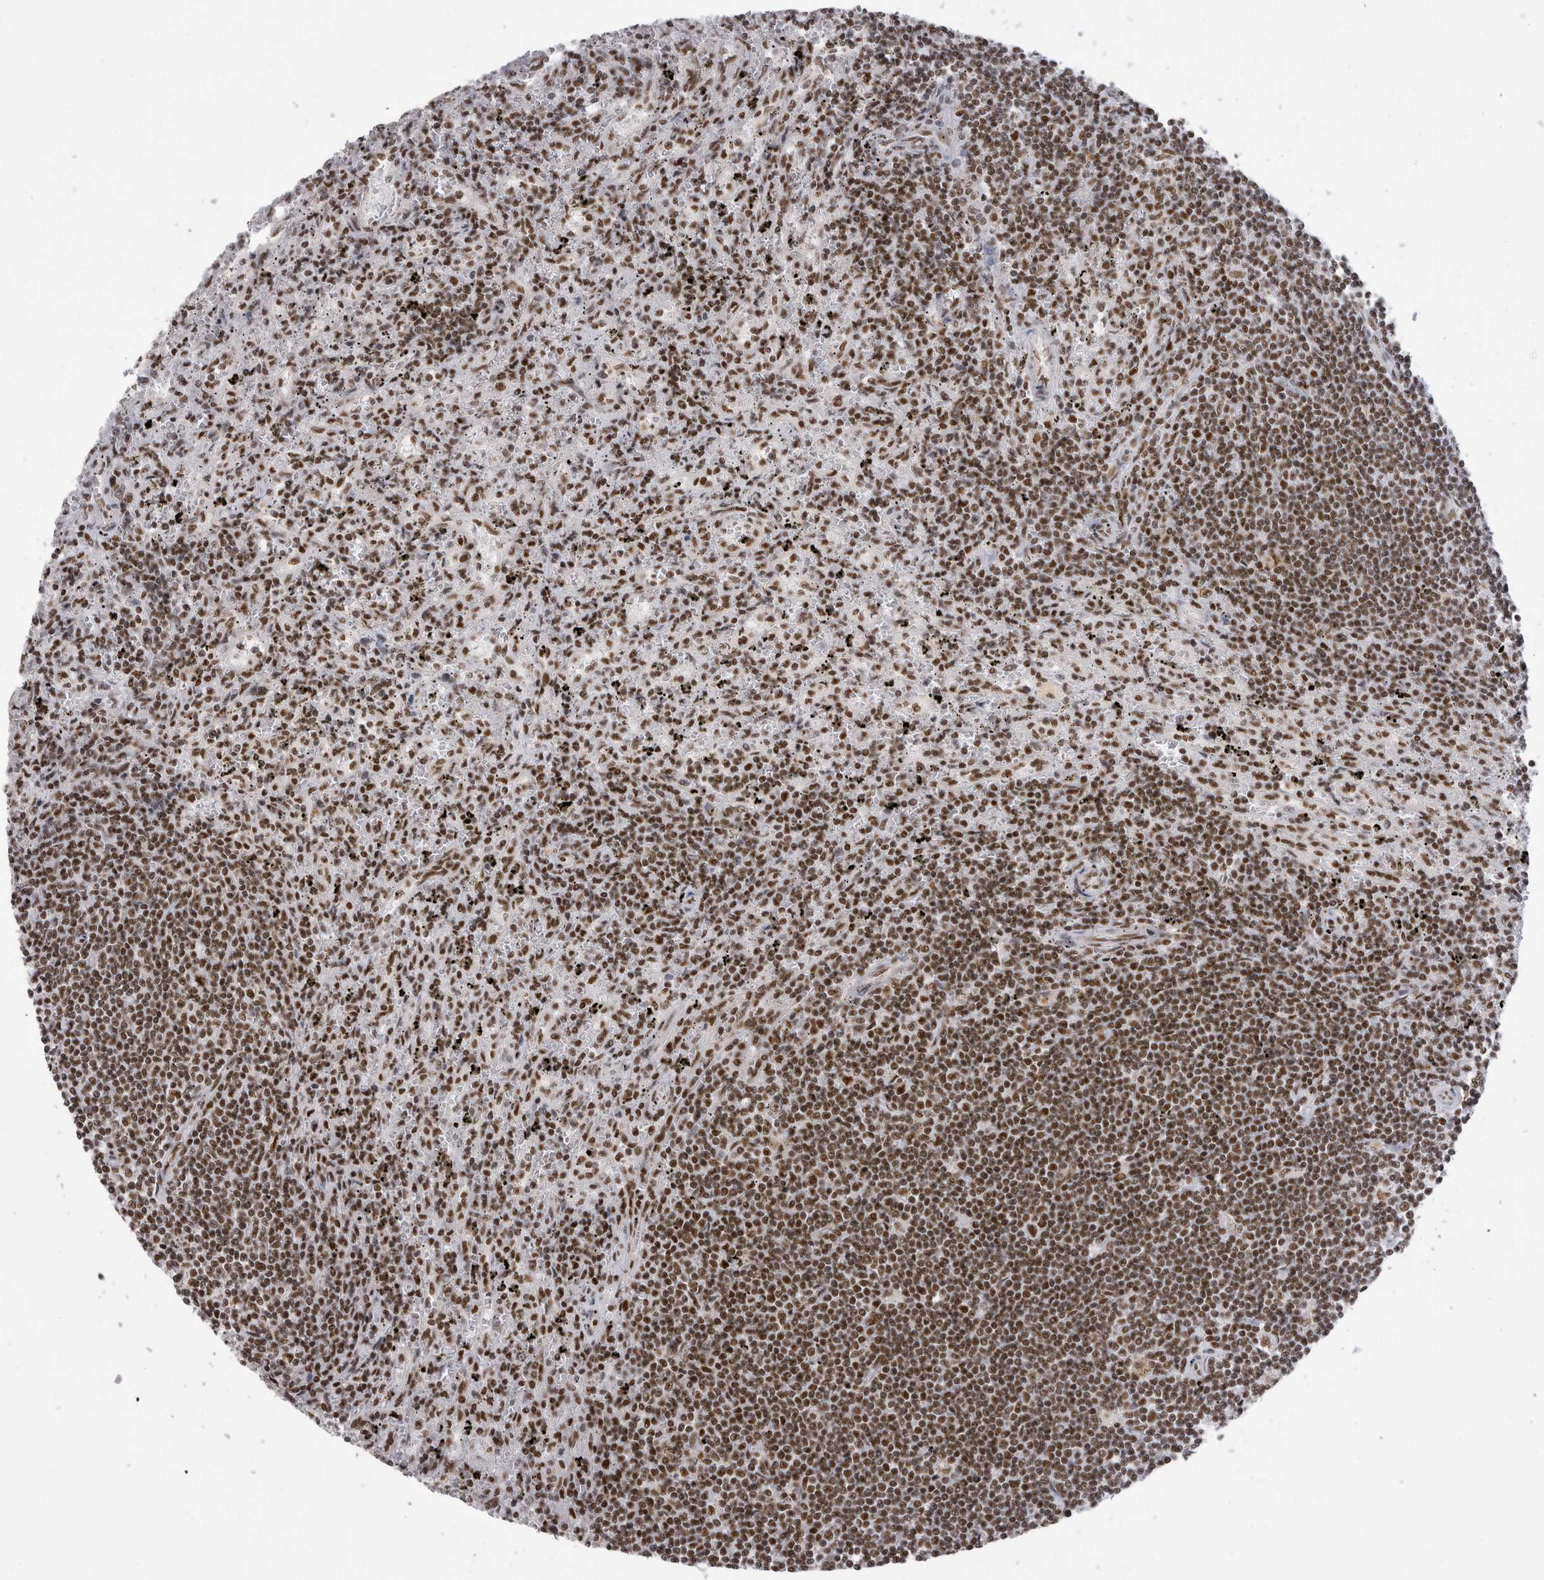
{"staining": {"intensity": "moderate", "quantity": ">75%", "location": "nuclear"}, "tissue": "lymphoma", "cell_type": "Tumor cells", "image_type": "cancer", "snomed": [{"axis": "morphology", "description": "Malignant lymphoma, non-Hodgkin's type, Low grade"}, {"axis": "topography", "description": "Spleen"}], "caption": "A photomicrograph of human malignant lymphoma, non-Hodgkin's type (low-grade) stained for a protein exhibits moderate nuclear brown staining in tumor cells.", "gene": "CDK11A", "patient": {"sex": "male", "age": 76}}